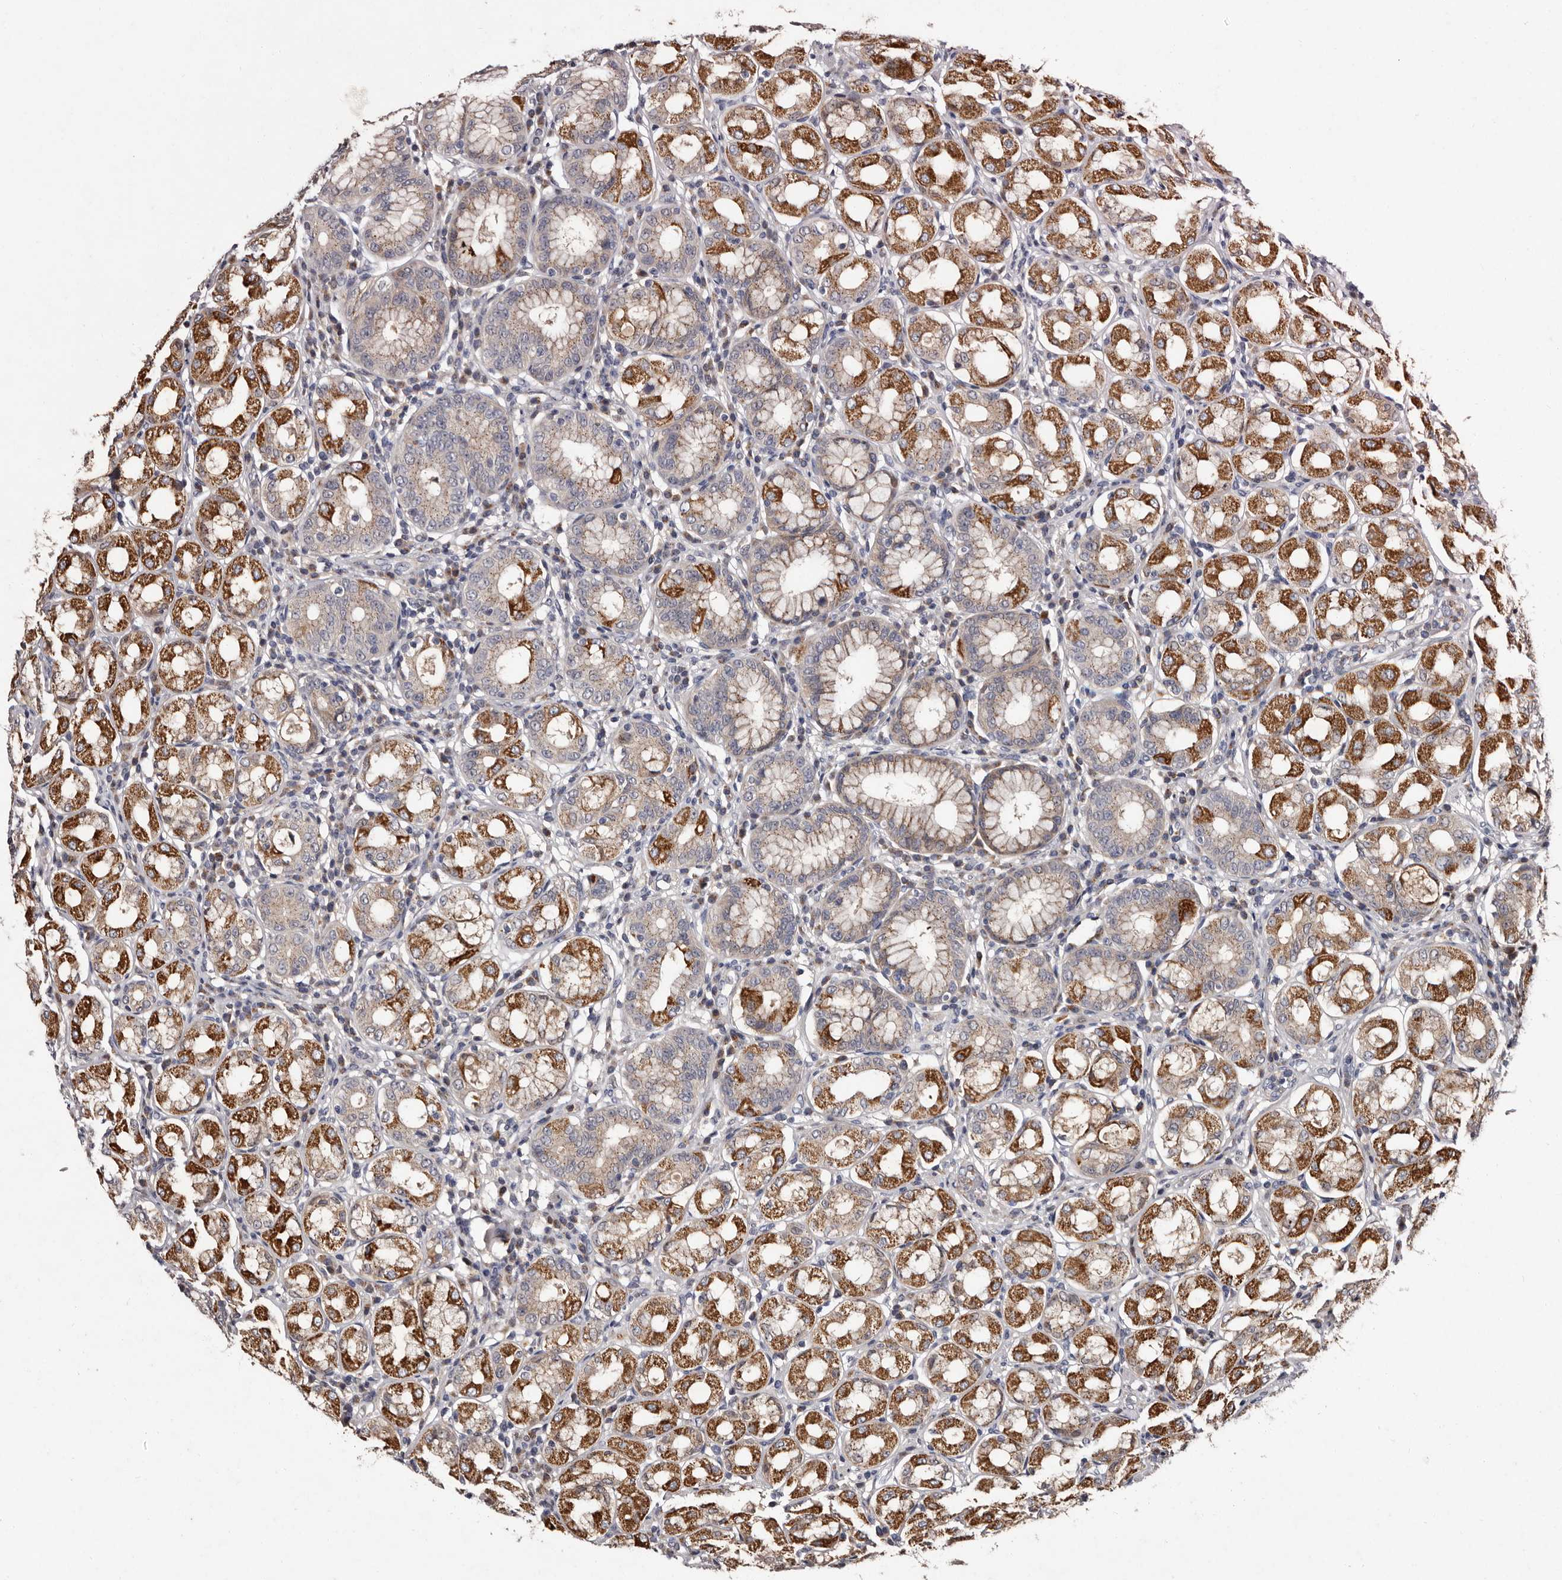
{"staining": {"intensity": "moderate", "quantity": ">75%", "location": "cytoplasmic/membranous"}, "tissue": "stomach", "cell_type": "Glandular cells", "image_type": "normal", "snomed": [{"axis": "morphology", "description": "Normal tissue, NOS"}, {"axis": "topography", "description": "Stomach"}, {"axis": "topography", "description": "Stomach, lower"}], "caption": "Stomach stained with IHC shows moderate cytoplasmic/membranous staining in approximately >75% of glandular cells.", "gene": "DNPH1", "patient": {"sex": "female", "age": 56}}